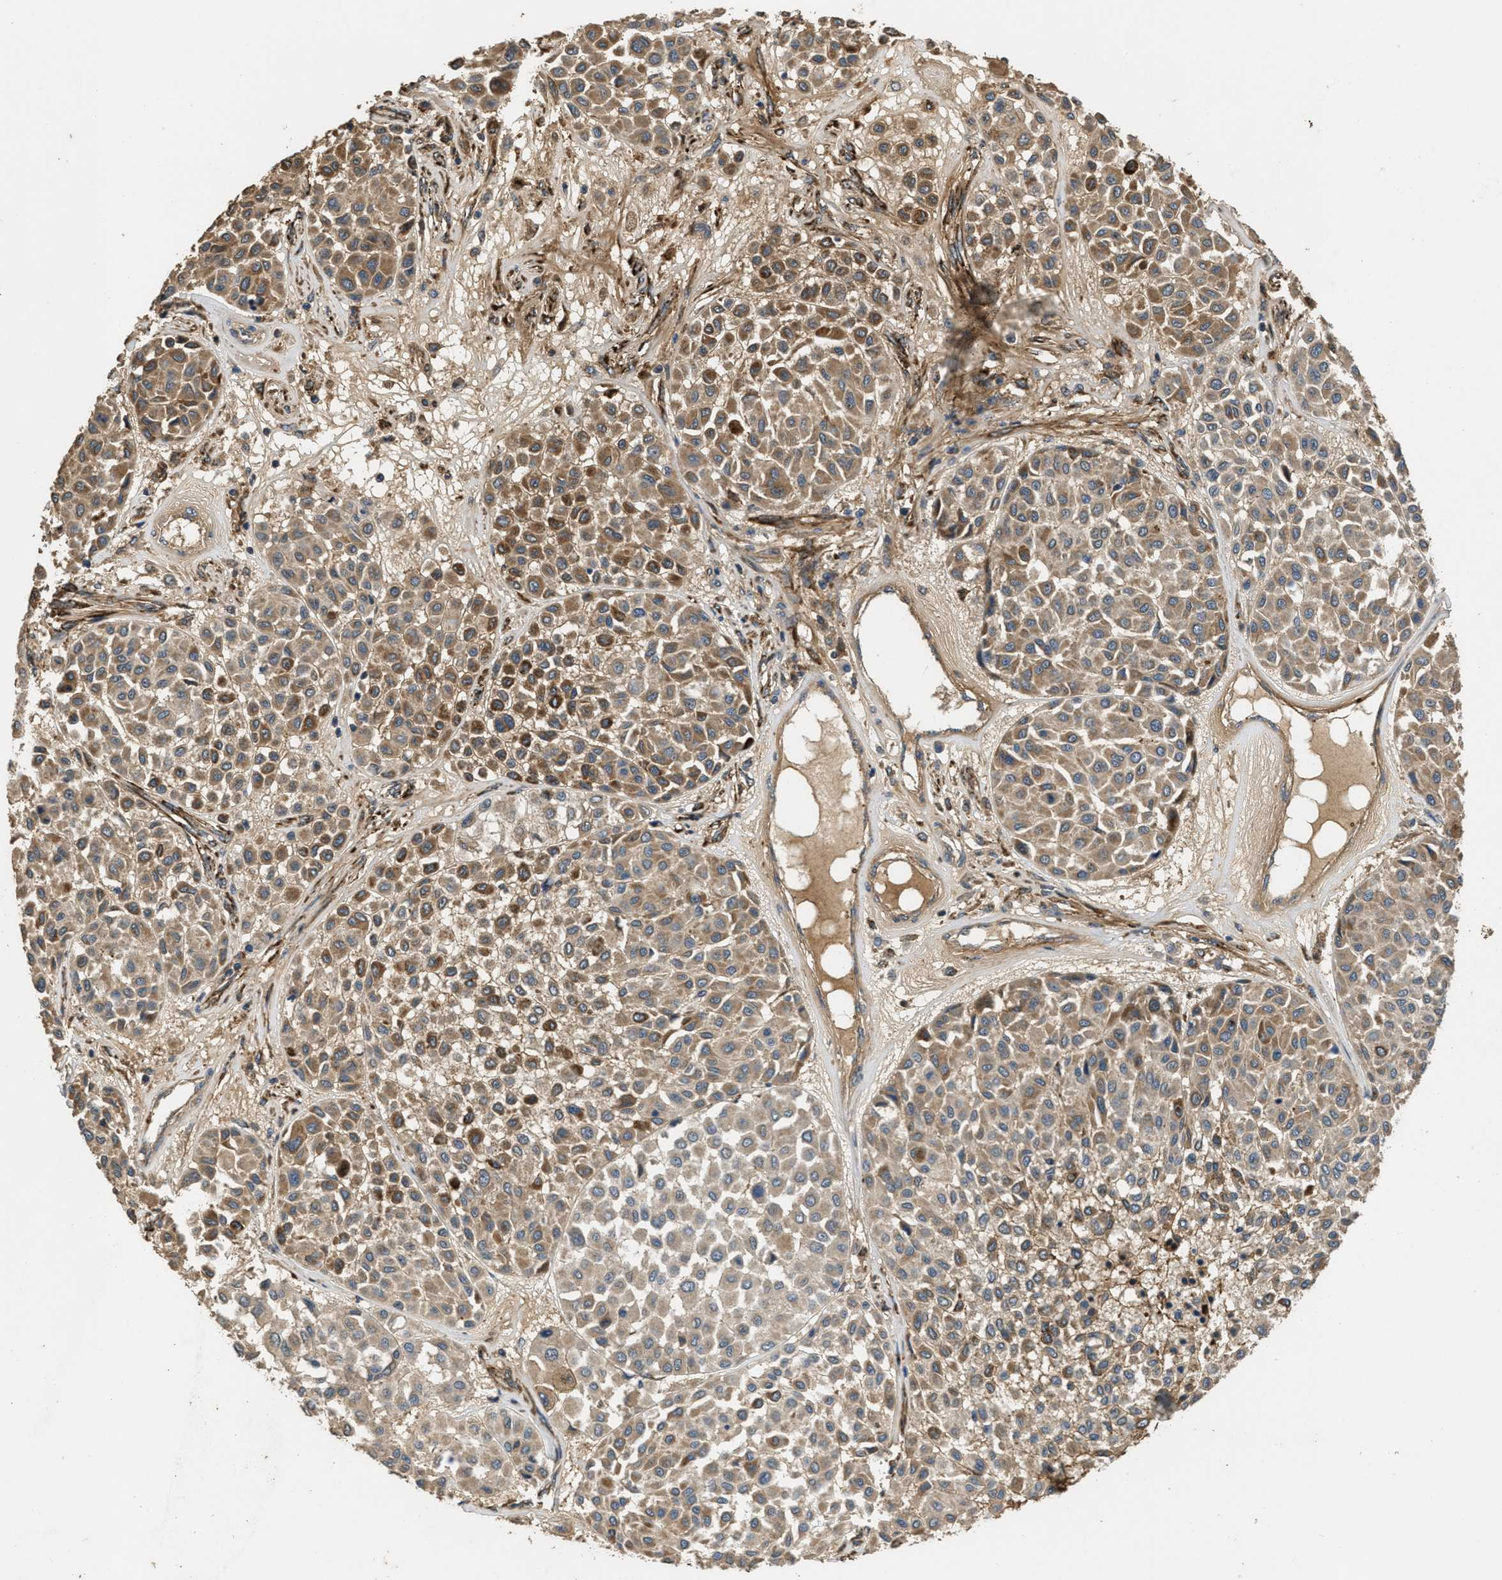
{"staining": {"intensity": "moderate", "quantity": ">75%", "location": "cytoplasmic/membranous"}, "tissue": "melanoma", "cell_type": "Tumor cells", "image_type": "cancer", "snomed": [{"axis": "morphology", "description": "Malignant melanoma, Metastatic site"}, {"axis": "topography", "description": "Soft tissue"}], "caption": "Tumor cells show moderate cytoplasmic/membranous expression in about >75% of cells in melanoma.", "gene": "THBS2", "patient": {"sex": "male", "age": 41}}